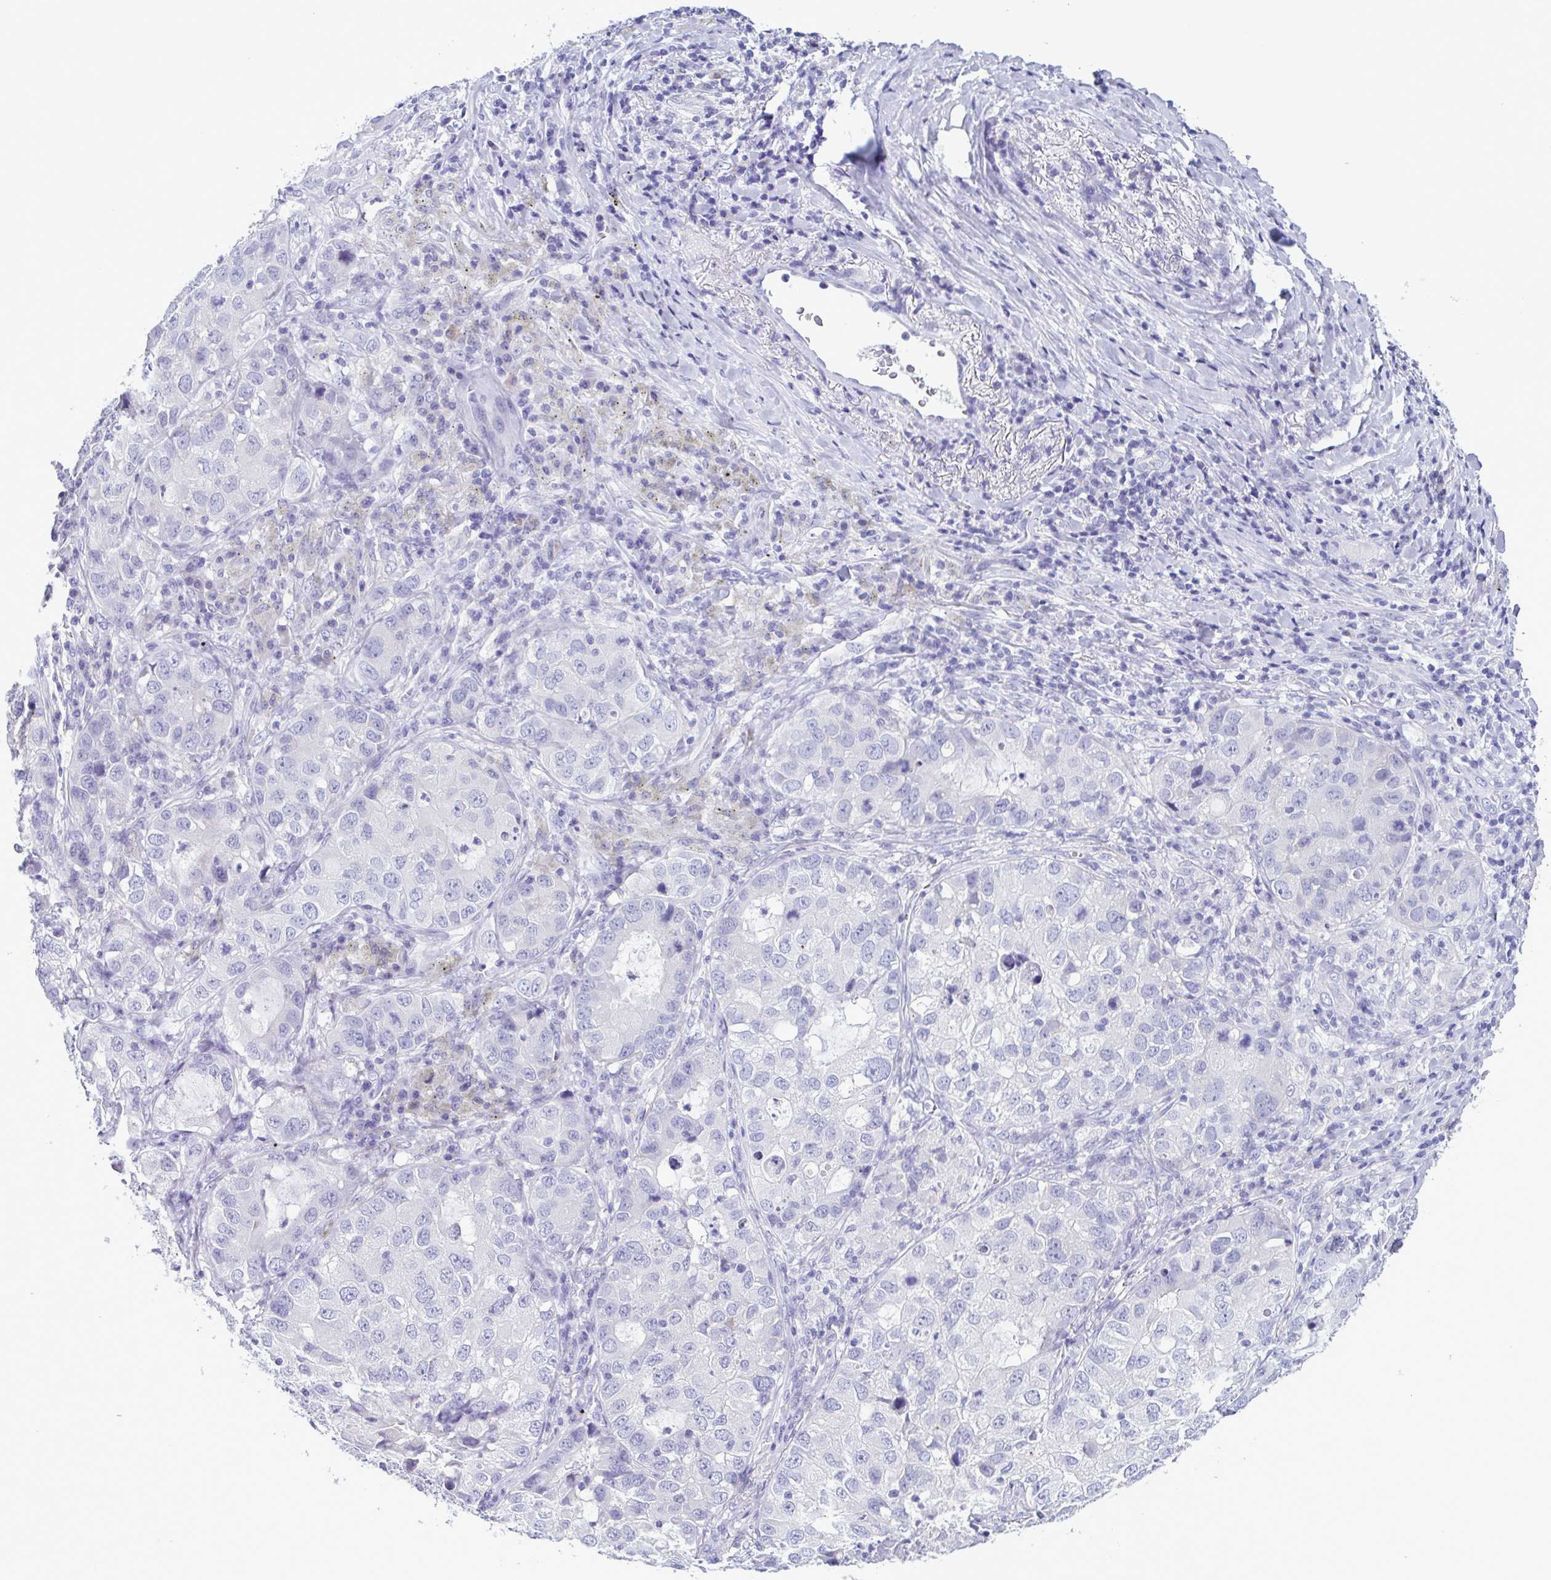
{"staining": {"intensity": "negative", "quantity": "none", "location": "none"}, "tissue": "lung cancer", "cell_type": "Tumor cells", "image_type": "cancer", "snomed": [{"axis": "morphology", "description": "Normal morphology"}, {"axis": "morphology", "description": "Adenocarcinoma, NOS"}, {"axis": "topography", "description": "Lymph node"}, {"axis": "topography", "description": "Lung"}], "caption": "Lung cancer (adenocarcinoma) was stained to show a protein in brown. There is no significant expression in tumor cells. Brightfield microscopy of immunohistochemistry (IHC) stained with DAB (3,3'-diaminobenzidine) (brown) and hematoxylin (blue), captured at high magnification.", "gene": "INAFM1", "patient": {"sex": "female", "age": 51}}